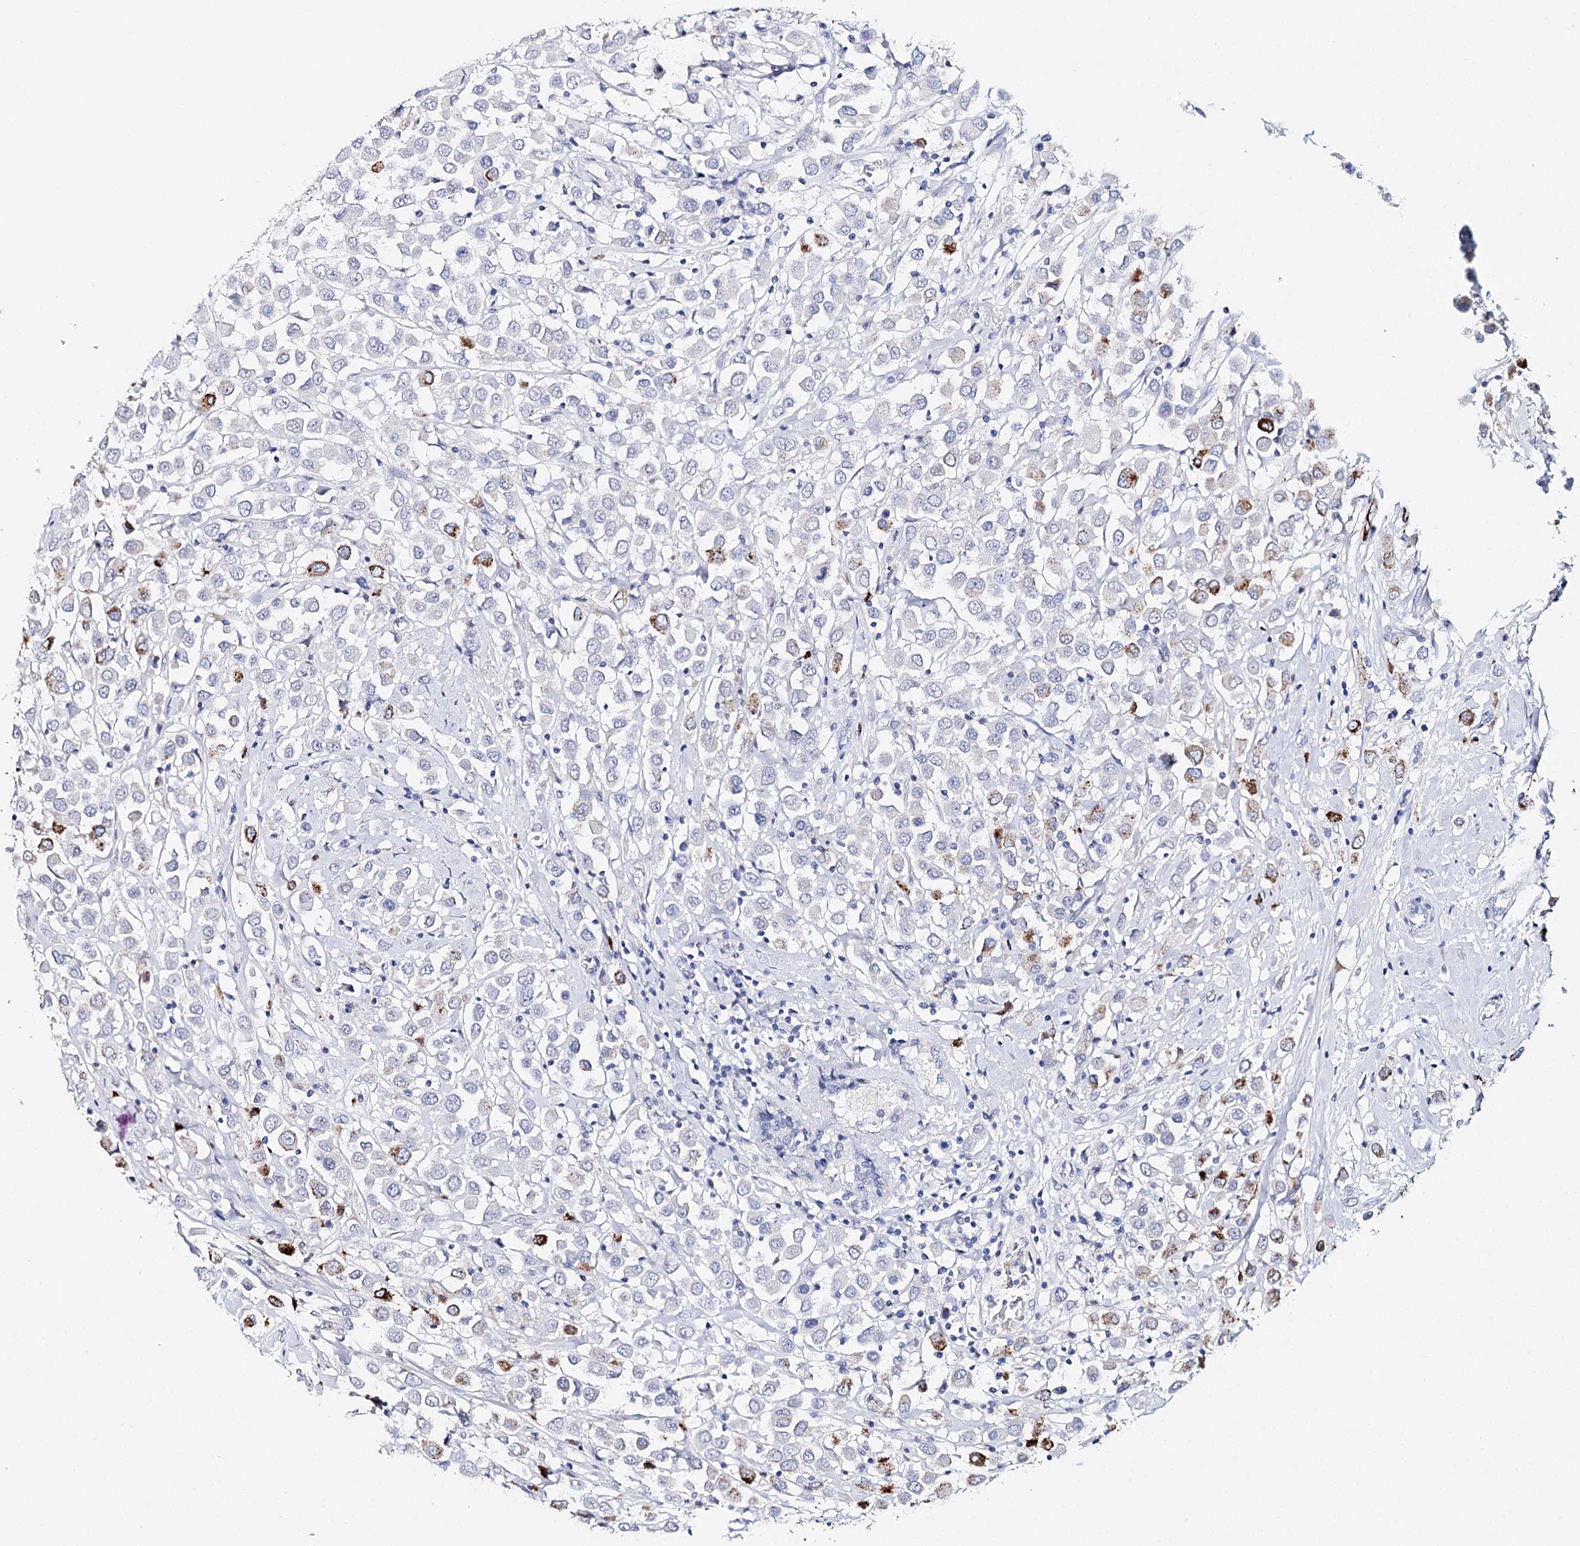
{"staining": {"intensity": "strong", "quantity": "<25%", "location": "cytoplasmic/membranous"}, "tissue": "breast cancer", "cell_type": "Tumor cells", "image_type": "cancer", "snomed": [{"axis": "morphology", "description": "Duct carcinoma"}, {"axis": "topography", "description": "Breast"}], "caption": "Protein analysis of breast cancer tissue shows strong cytoplasmic/membranous expression in about <25% of tumor cells.", "gene": "CEACAM8", "patient": {"sex": "female", "age": 61}}